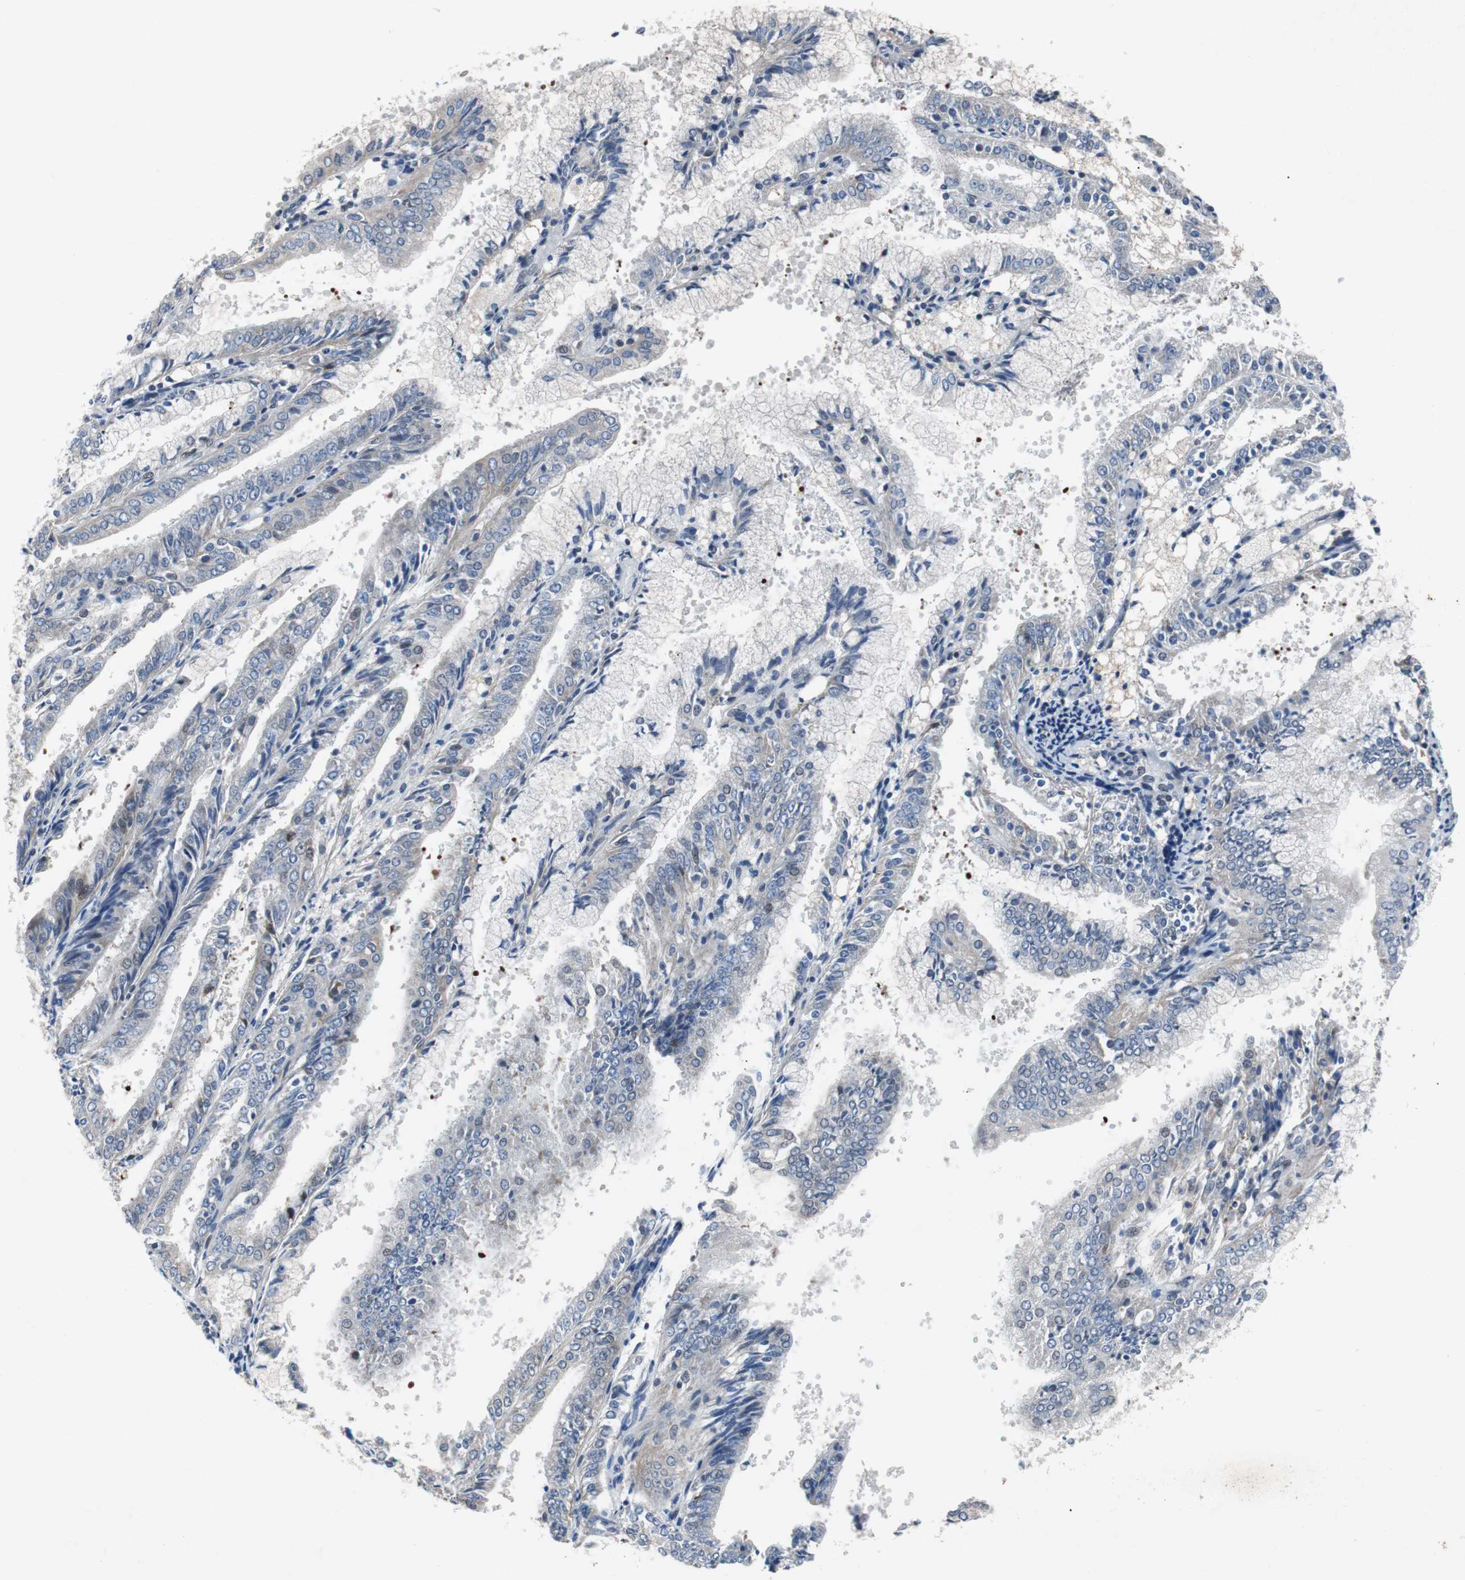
{"staining": {"intensity": "negative", "quantity": "none", "location": "none"}, "tissue": "endometrial cancer", "cell_type": "Tumor cells", "image_type": "cancer", "snomed": [{"axis": "morphology", "description": "Adenocarcinoma, NOS"}, {"axis": "topography", "description": "Endometrium"}], "caption": "Tumor cells show no significant positivity in endometrial cancer.", "gene": "TP63", "patient": {"sex": "female", "age": 63}}